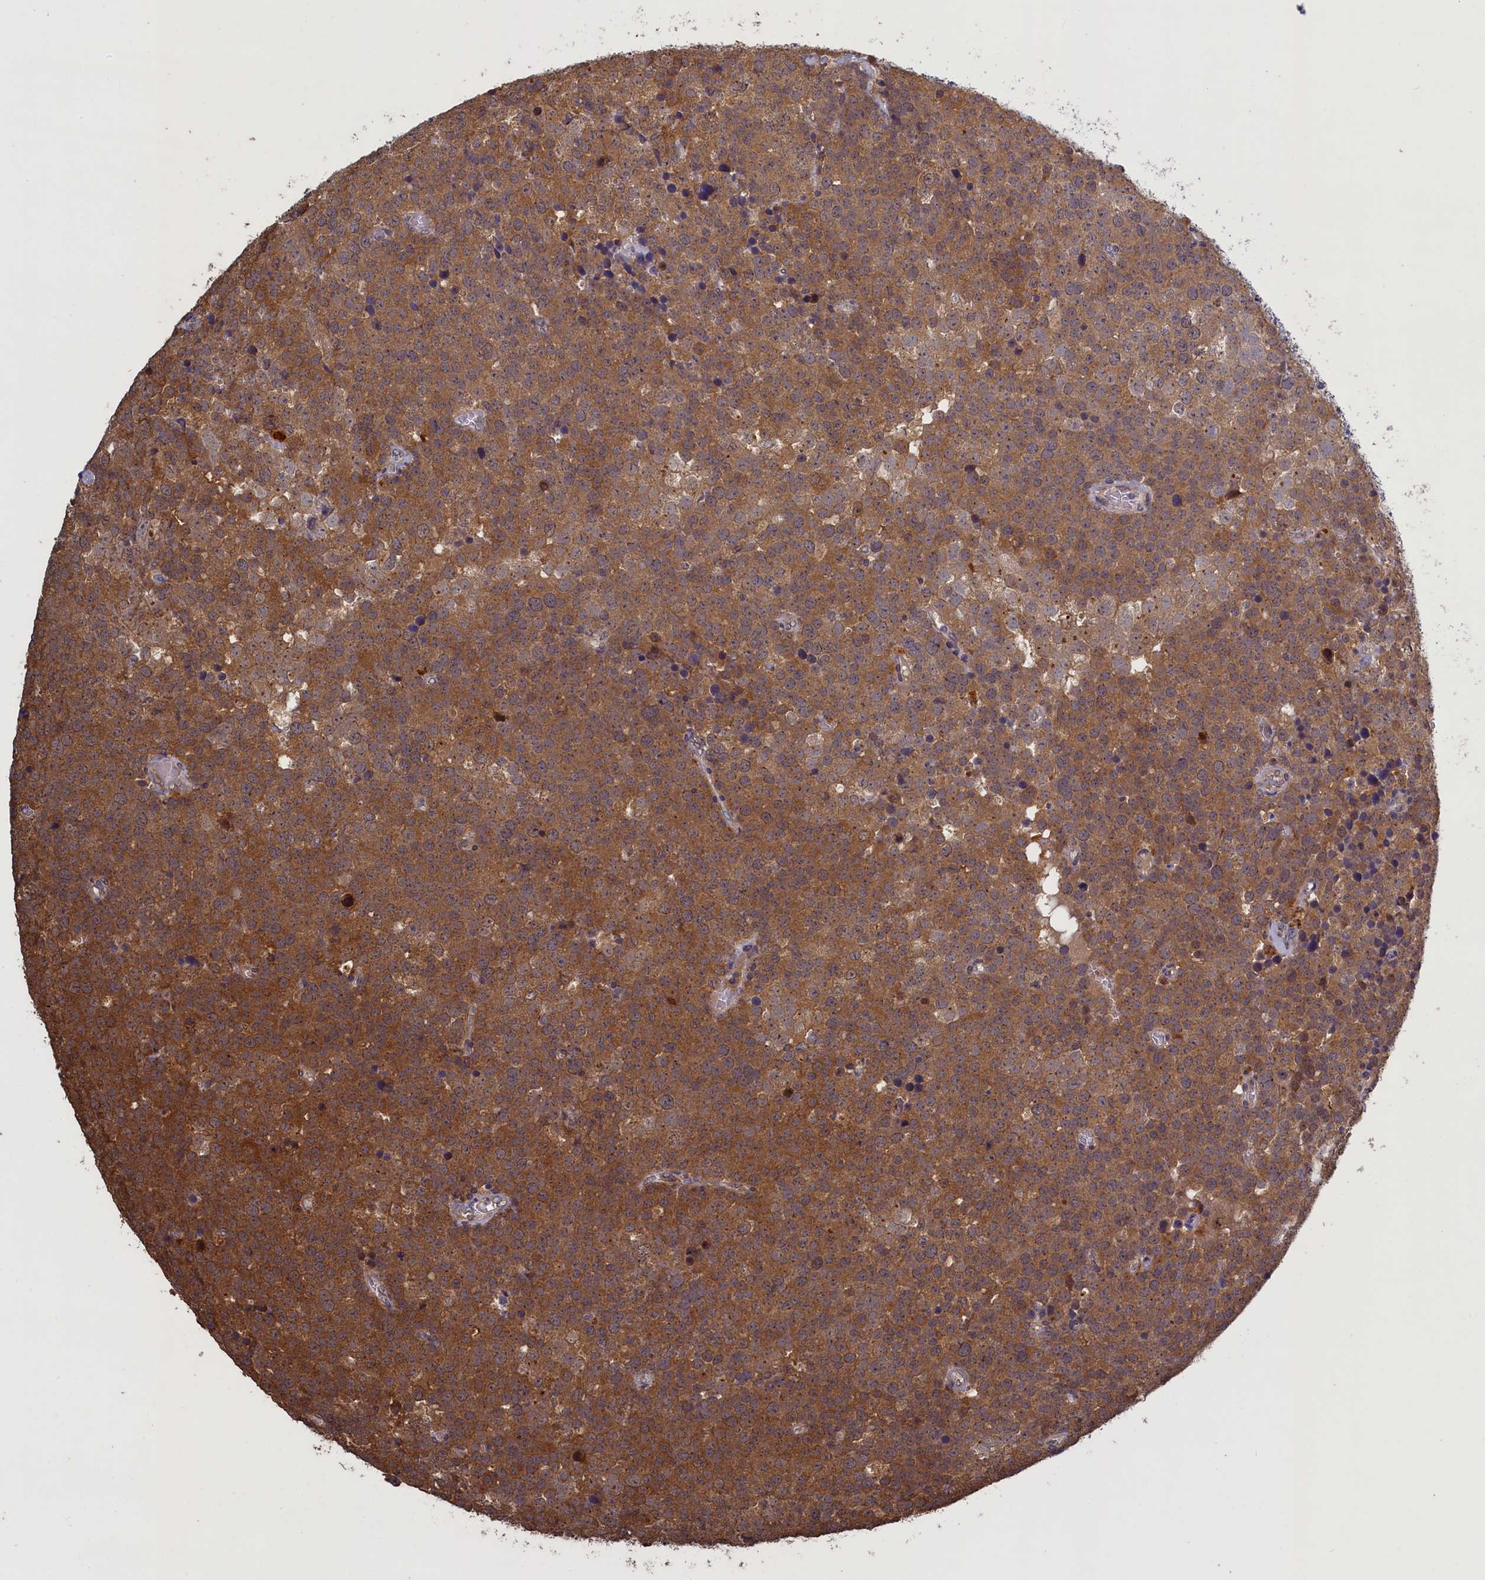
{"staining": {"intensity": "strong", "quantity": ">75%", "location": "cytoplasmic/membranous"}, "tissue": "testis cancer", "cell_type": "Tumor cells", "image_type": "cancer", "snomed": [{"axis": "morphology", "description": "Seminoma, NOS"}, {"axis": "topography", "description": "Testis"}], "caption": "Protein staining displays strong cytoplasmic/membranous expression in about >75% of tumor cells in testis seminoma. The staining is performed using DAB (3,3'-diaminobenzidine) brown chromogen to label protein expression. The nuclei are counter-stained blue using hematoxylin.", "gene": "UCHL3", "patient": {"sex": "male", "age": 71}}